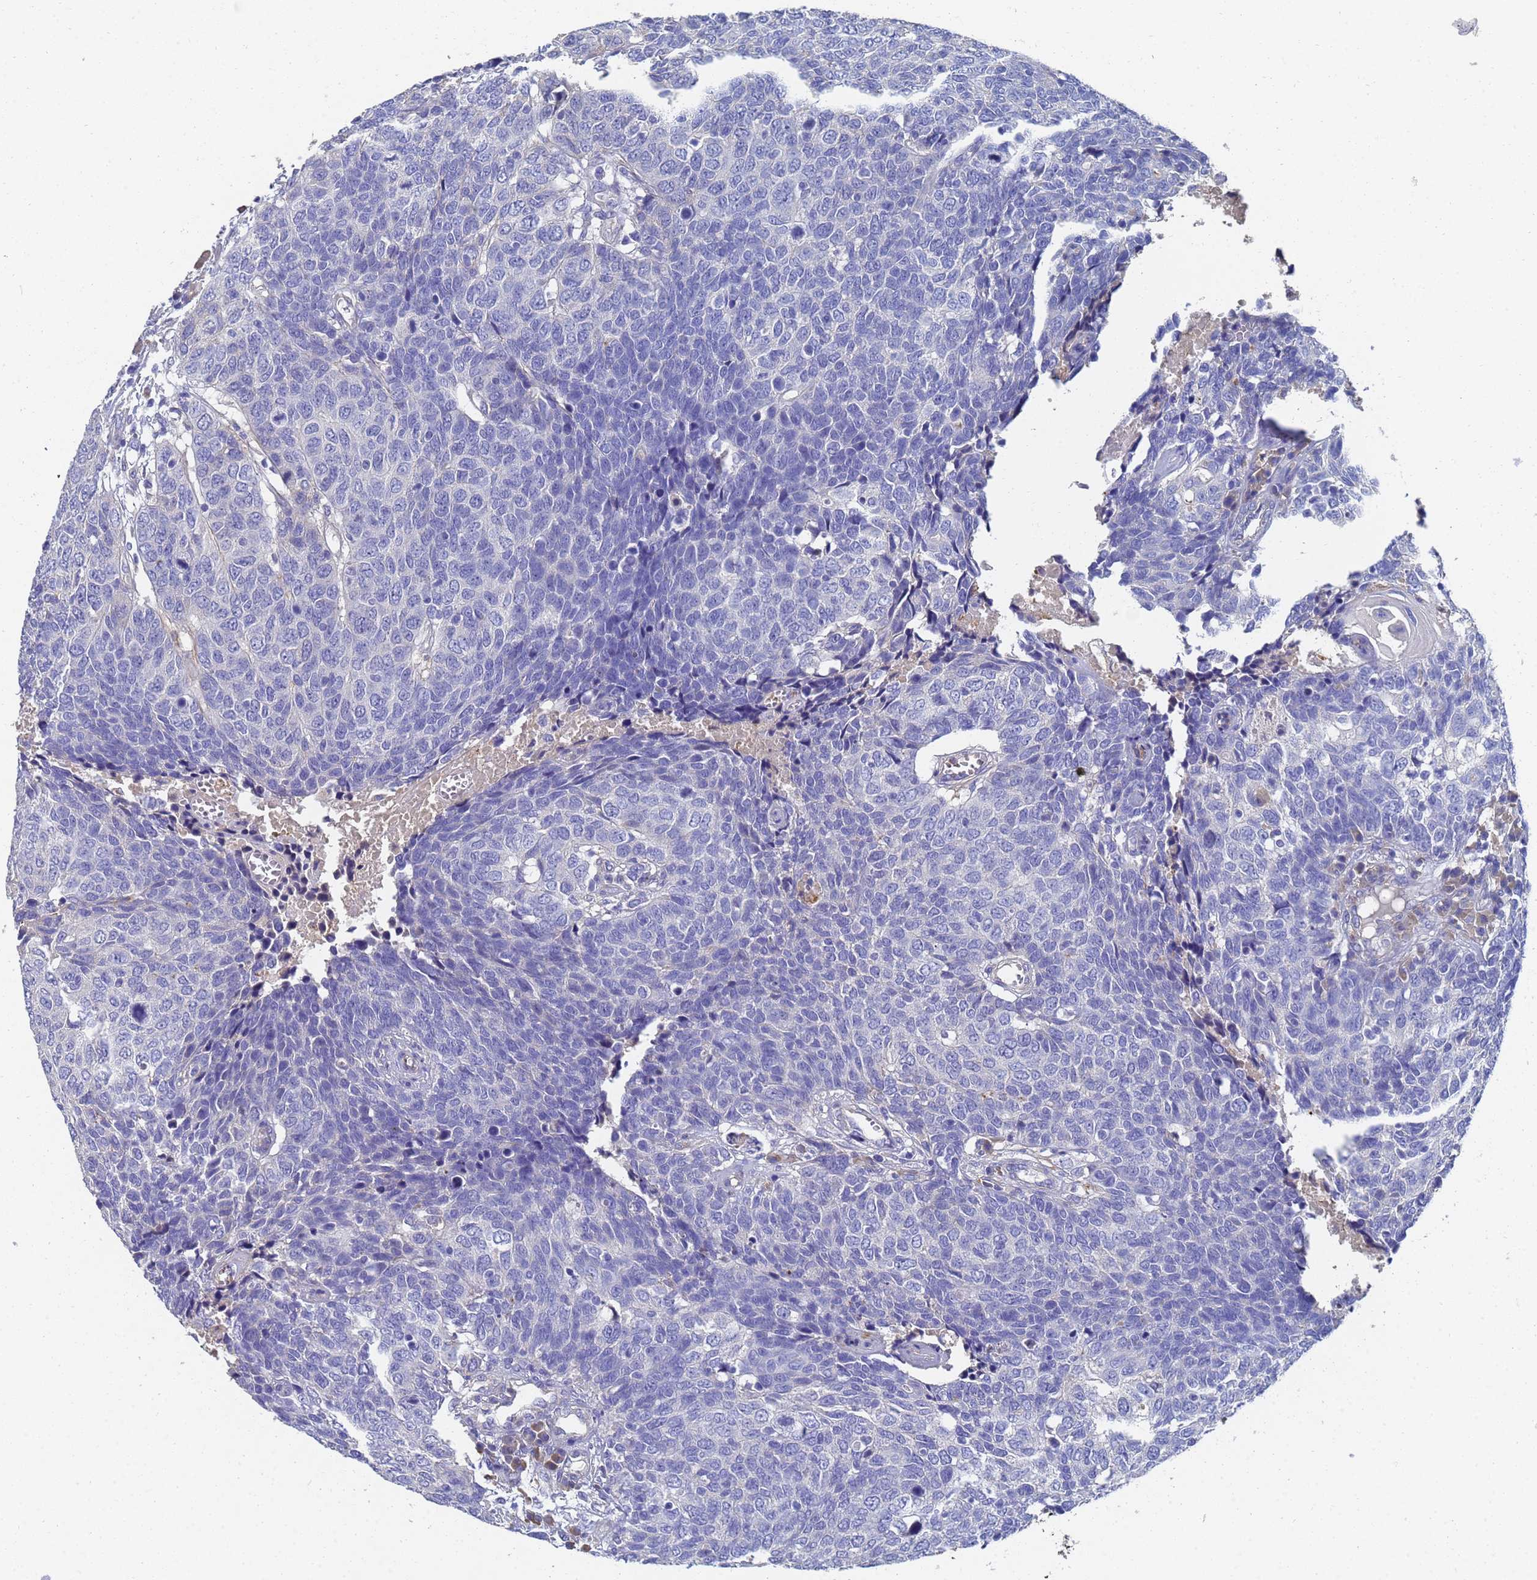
{"staining": {"intensity": "negative", "quantity": "none", "location": "none"}, "tissue": "head and neck cancer", "cell_type": "Tumor cells", "image_type": "cancer", "snomed": [{"axis": "morphology", "description": "Squamous cell carcinoma, NOS"}, {"axis": "topography", "description": "Head-Neck"}], "caption": "Tumor cells show no significant protein positivity in head and neck cancer.", "gene": "LBX2", "patient": {"sex": "male", "age": 66}}